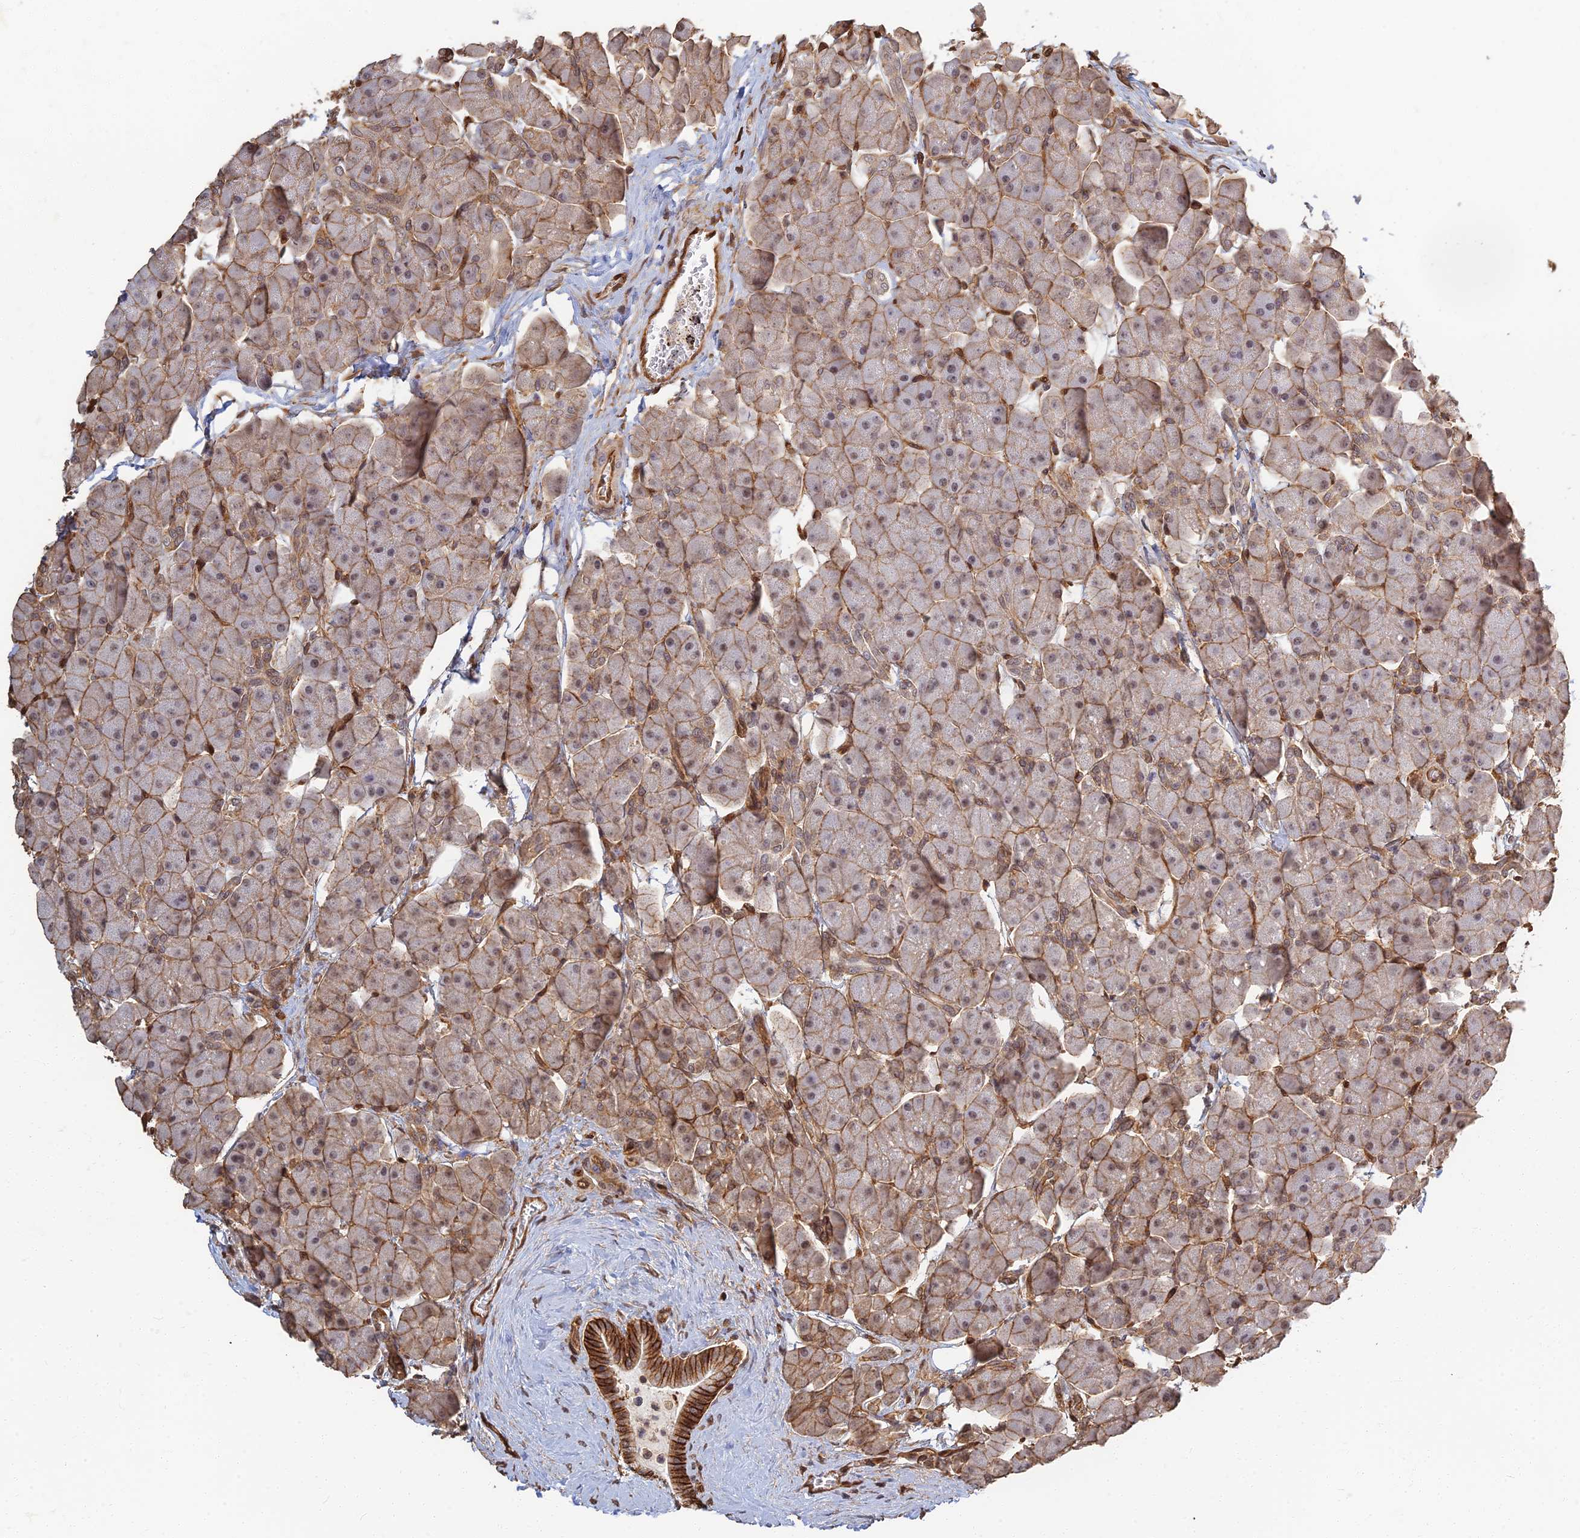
{"staining": {"intensity": "moderate", "quantity": "25%-75%", "location": "cytoplasmic/membranous,nuclear"}, "tissue": "pancreas", "cell_type": "Exocrine glandular cells", "image_type": "normal", "snomed": [{"axis": "morphology", "description": "Normal tissue, NOS"}, {"axis": "topography", "description": "Pancreas"}], "caption": "An image showing moderate cytoplasmic/membranous,nuclear positivity in approximately 25%-75% of exocrine glandular cells in benign pancreas, as visualized by brown immunohistochemical staining.", "gene": "LRRN3", "patient": {"sex": "male", "age": 66}}